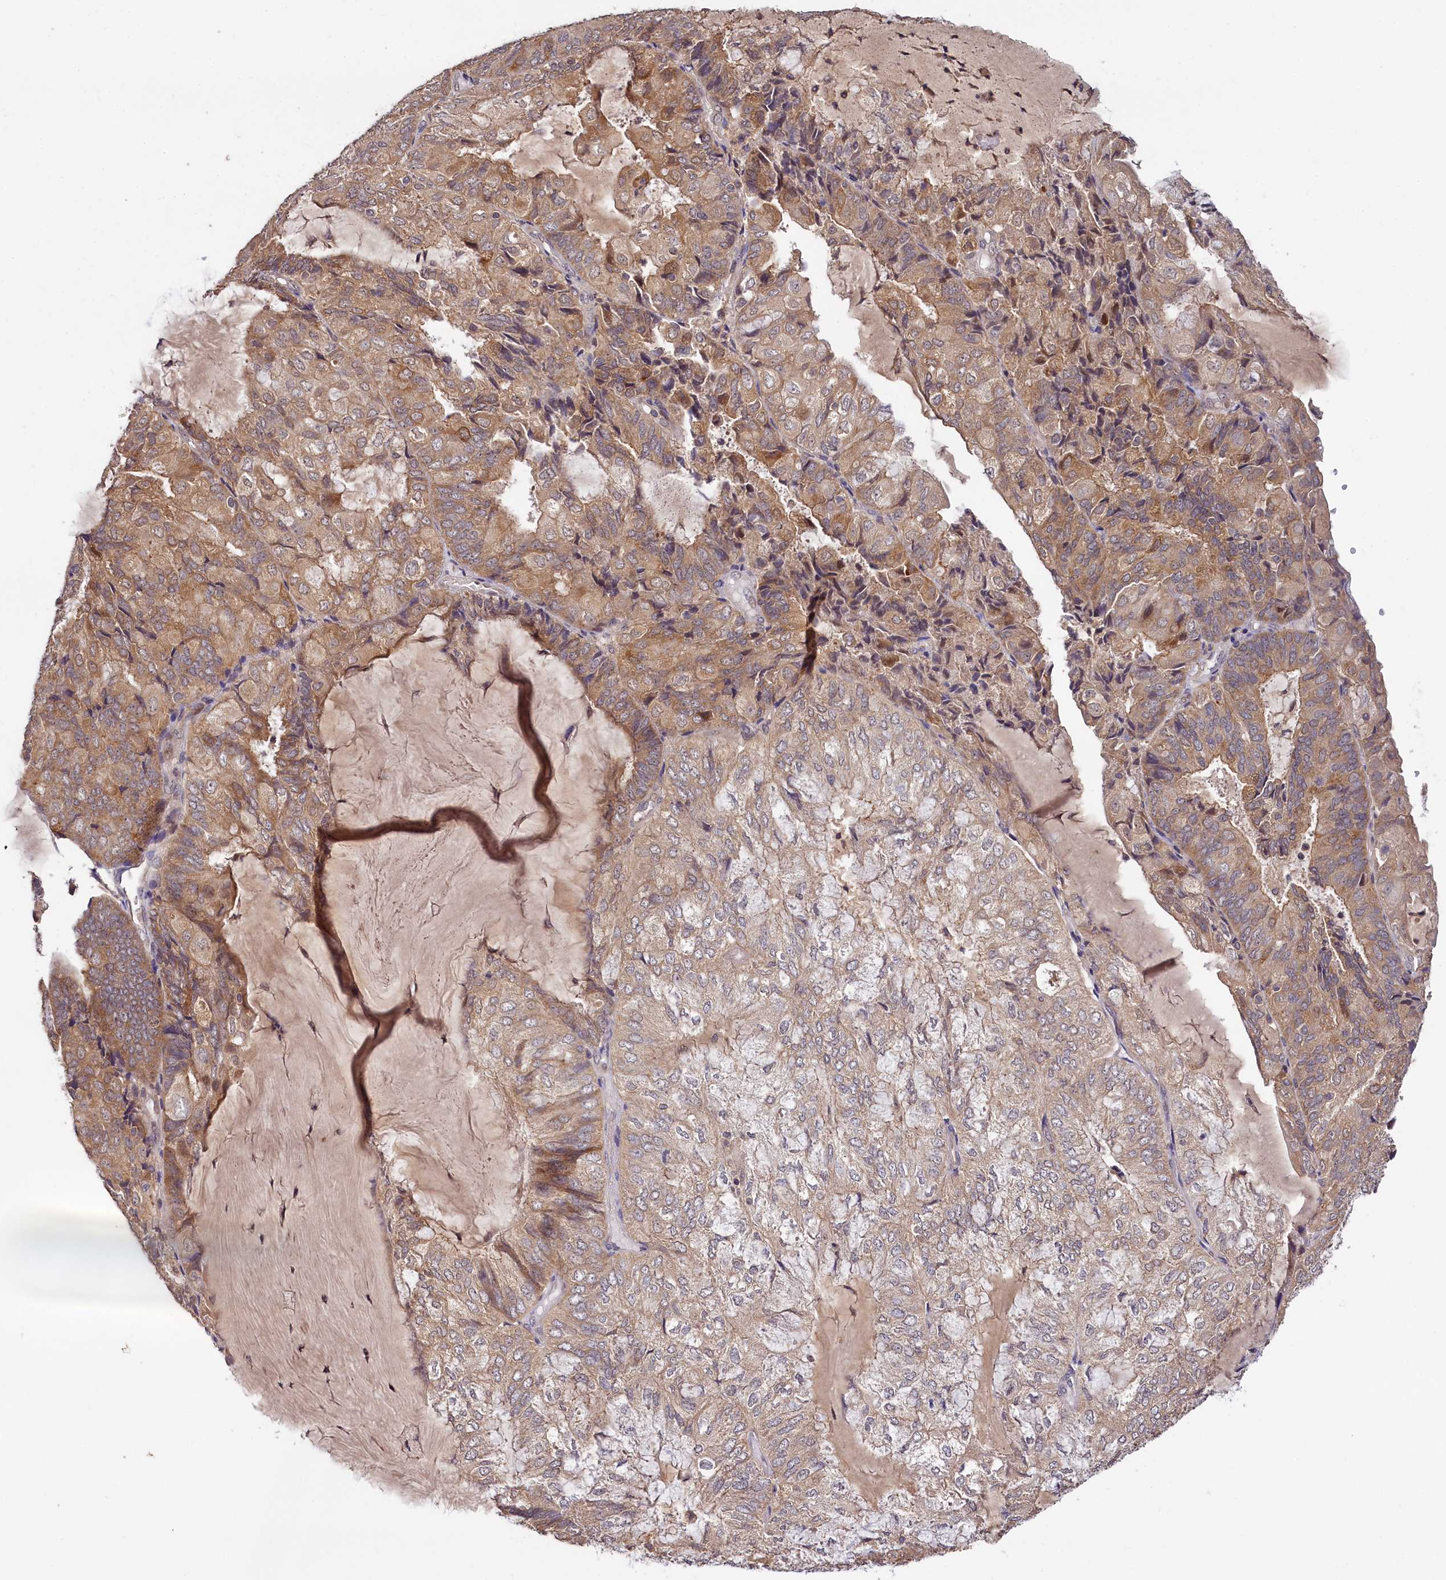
{"staining": {"intensity": "moderate", "quantity": ">75%", "location": "cytoplasmic/membranous"}, "tissue": "endometrial cancer", "cell_type": "Tumor cells", "image_type": "cancer", "snomed": [{"axis": "morphology", "description": "Adenocarcinoma, NOS"}, {"axis": "topography", "description": "Endometrium"}], "caption": "Immunohistochemistry (IHC) (DAB) staining of human endometrial cancer (adenocarcinoma) exhibits moderate cytoplasmic/membranous protein staining in about >75% of tumor cells.", "gene": "TMEM39A", "patient": {"sex": "female", "age": 81}}